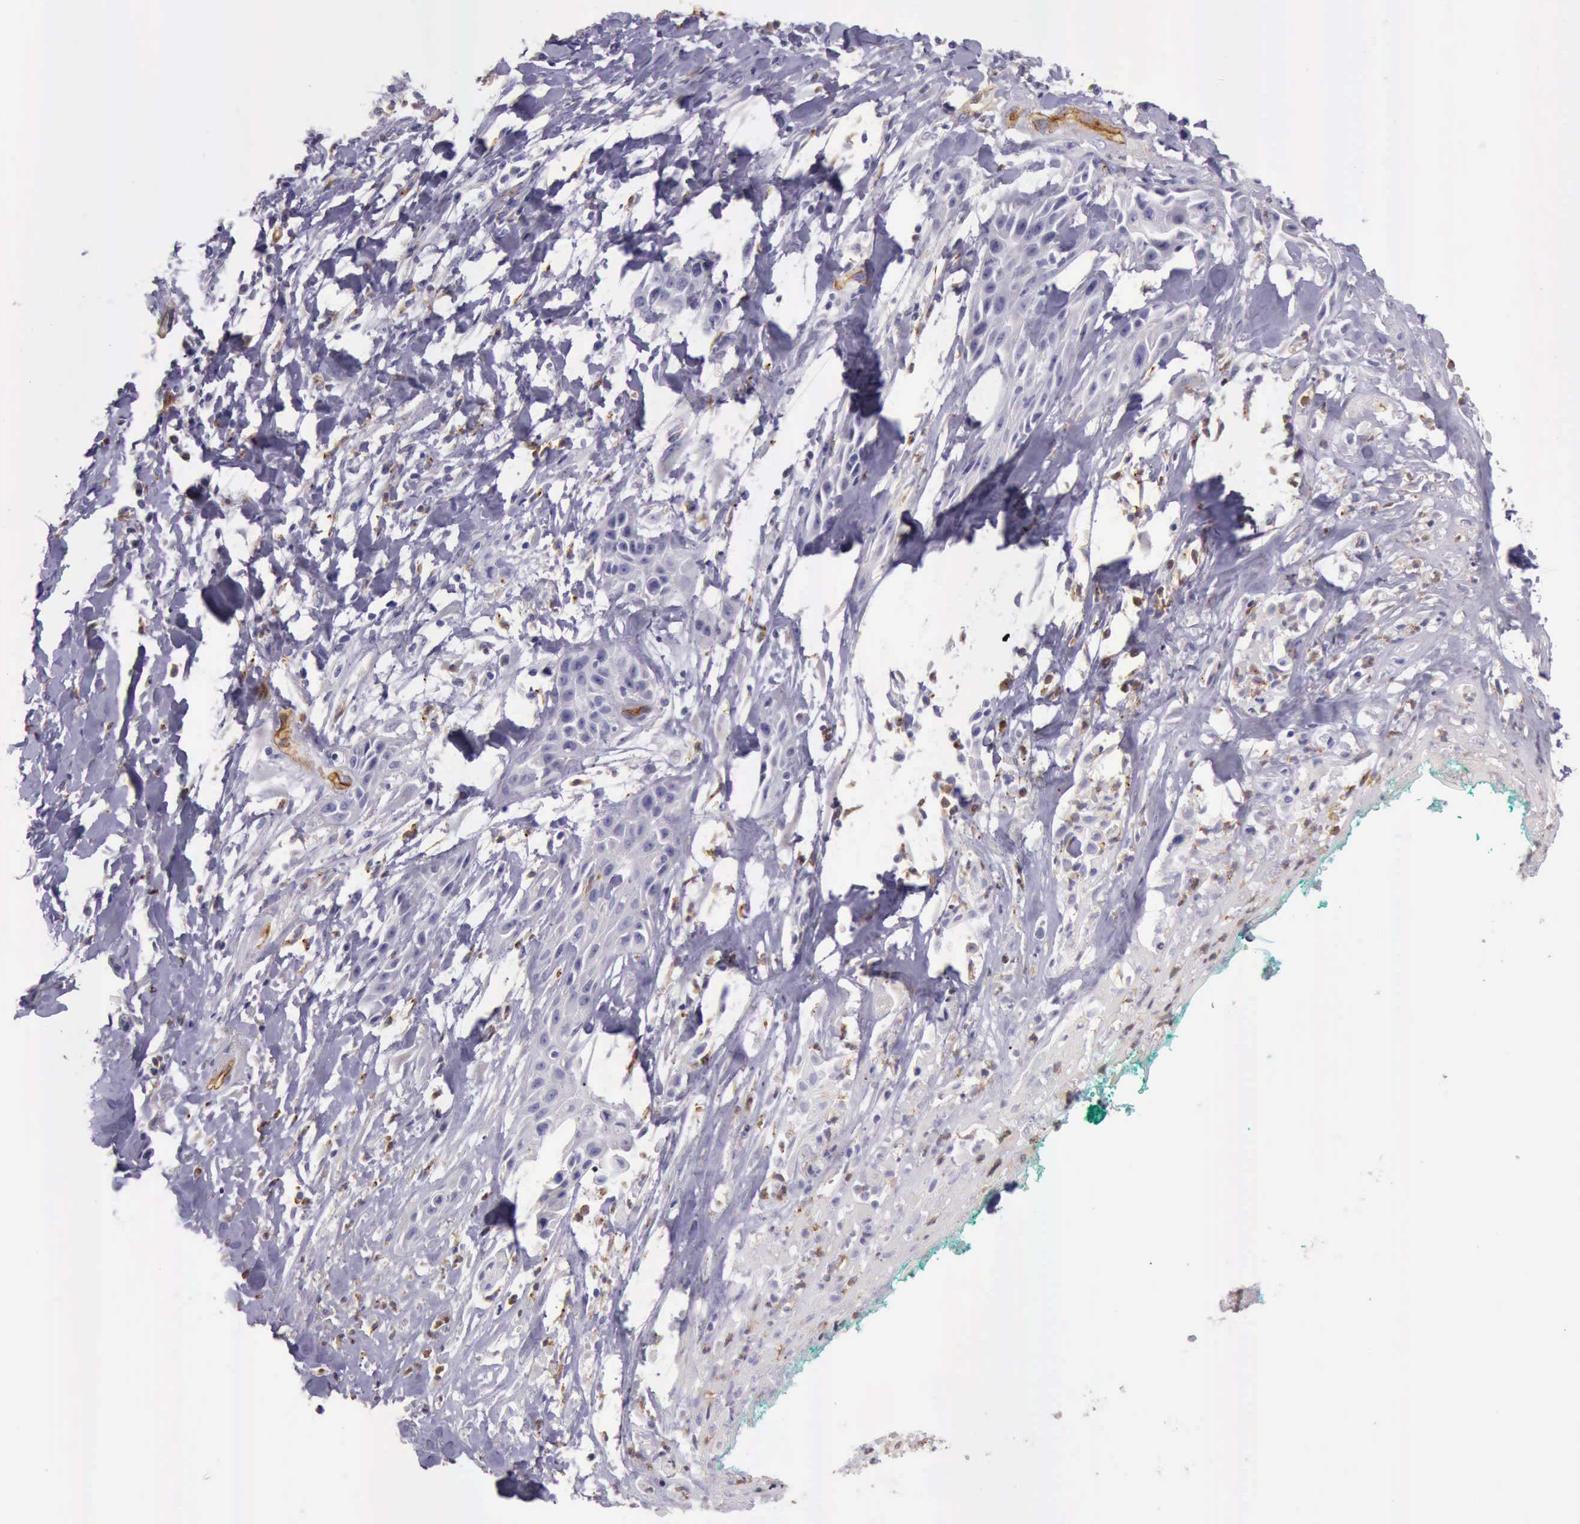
{"staining": {"intensity": "negative", "quantity": "none", "location": "none"}, "tissue": "skin cancer", "cell_type": "Tumor cells", "image_type": "cancer", "snomed": [{"axis": "morphology", "description": "Squamous cell carcinoma, NOS"}, {"axis": "topography", "description": "Skin"}, {"axis": "topography", "description": "Anal"}], "caption": "Protein analysis of squamous cell carcinoma (skin) shows no significant staining in tumor cells.", "gene": "TCEANC", "patient": {"sex": "male", "age": 64}}